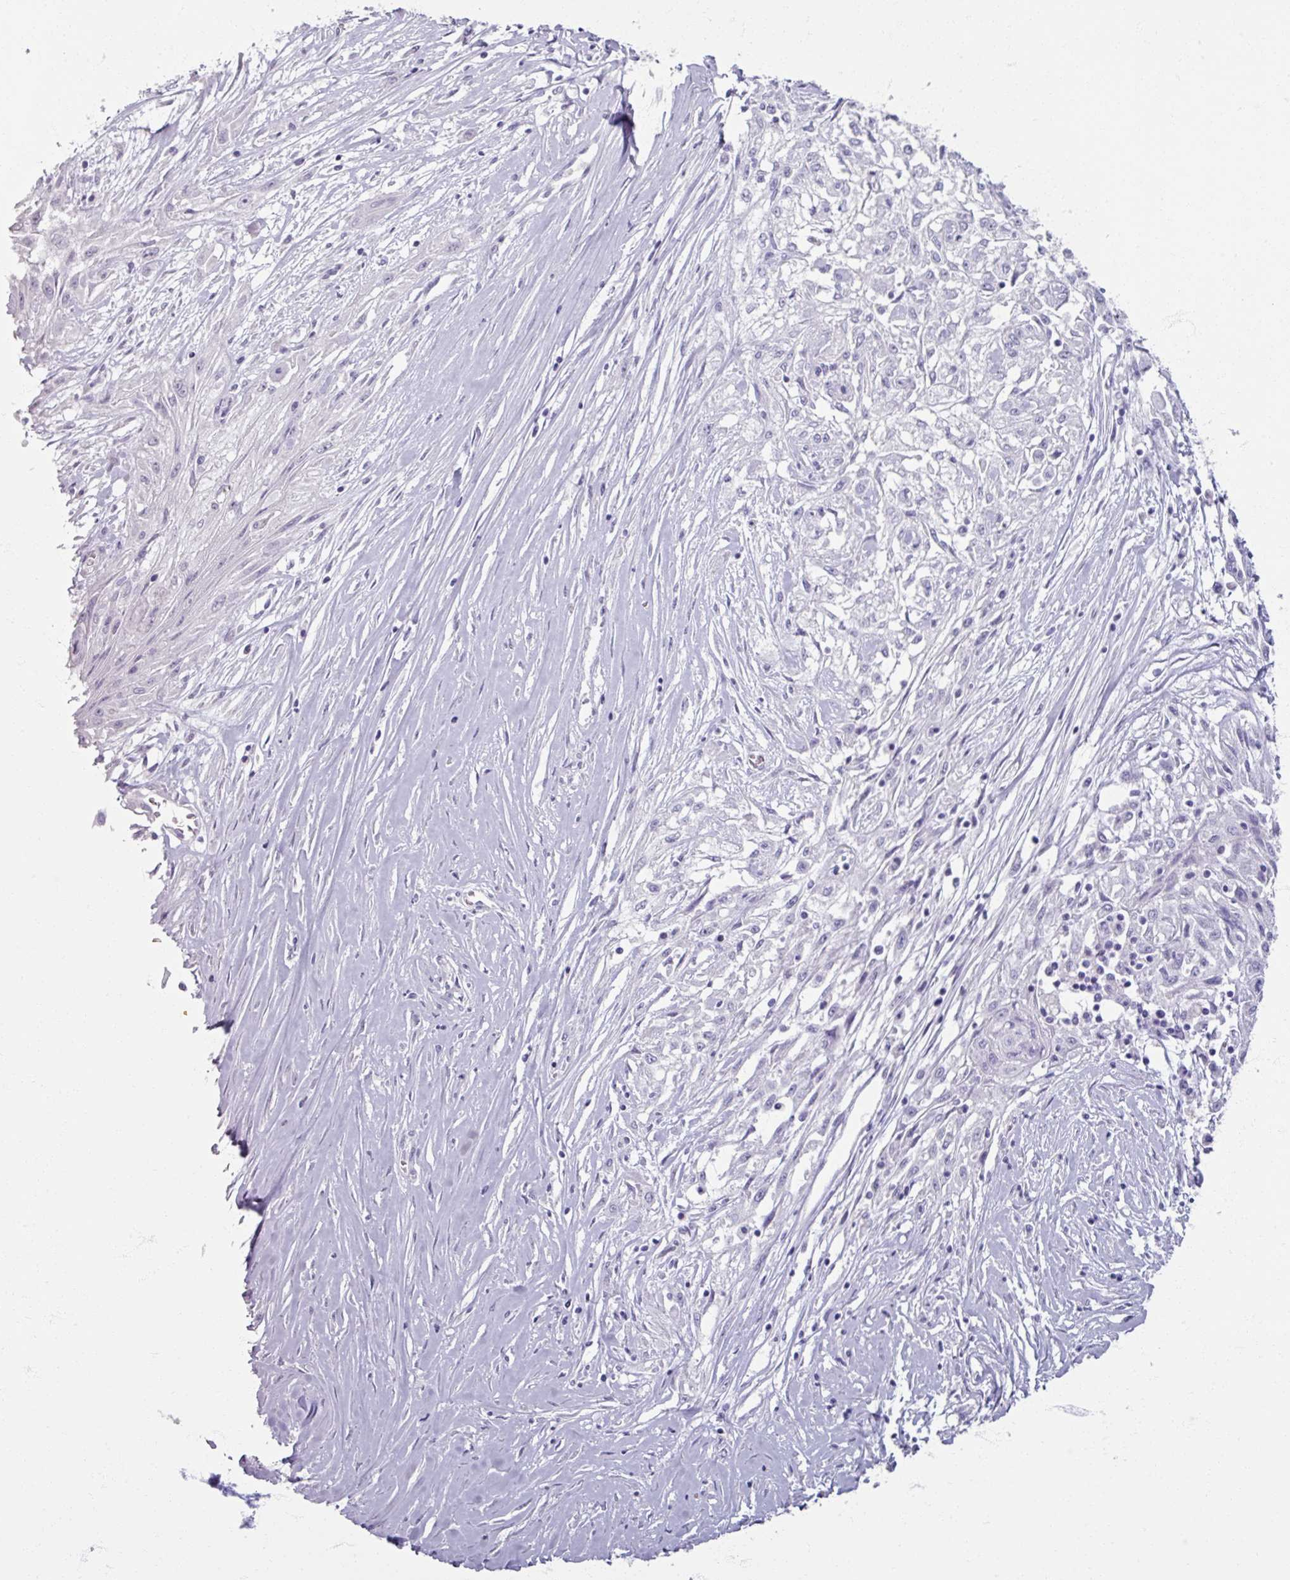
{"staining": {"intensity": "negative", "quantity": "none", "location": "none"}, "tissue": "skin cancer", "cell_type": "Tumor cells", "image_type": "cancer", "snomed": [{"axis": "morphology", "description": "Squamous cell carcinoma, NOS"}, {"axis": "morphology", "description": "Squamous cell carcinoma, metastatic, NOS"}, {"axis": "topography", "description": "Skin"}, {"axis": "topography", "description": "Lymph node"}], "caption": "Tumor cells show no significant protein expression in skin cancer (metastatic squamous cell carcinoma). (DAB (3,3'-diaminobenzidine) immunohistochemistry with hematoxylin counter stain).", "gene": "TG", "patient": {"sex": "male", "age": 75}}